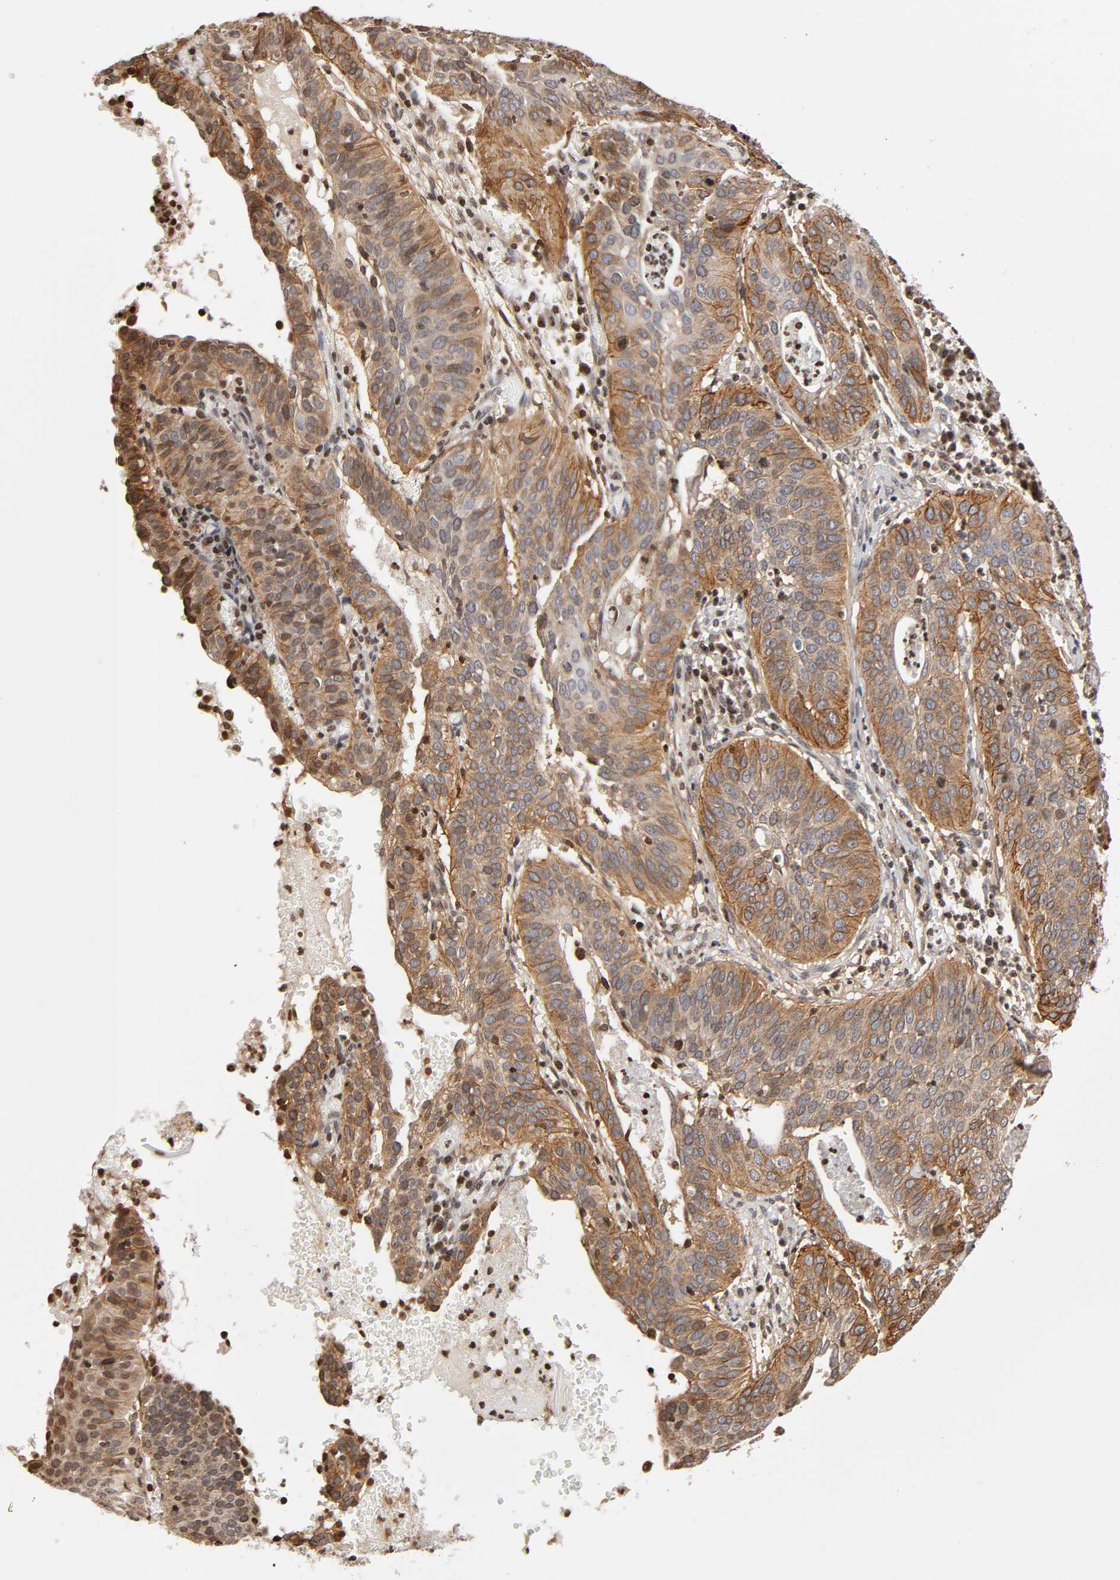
{"staining": {"intensity": "moderate", "quantity": ">75%", "location": "cytoplasmic/membranous"}, "tissue": "cervical cancer", "cell_type": "Tumor cells", "image_type": "cancer", "snomed": [{"axis": "morphology", "description": "Squamous cell carcinoma, NOS"}, {"axis": "topography", "description": "Cervix"}], "caption": "An image of human cervical cancer stained for a protein exhibits moderate cytoplasmic/membranous brown staining in tumor cells.", "gene": "ITGAV", "patient": {"sex": "female", "age": 39}}